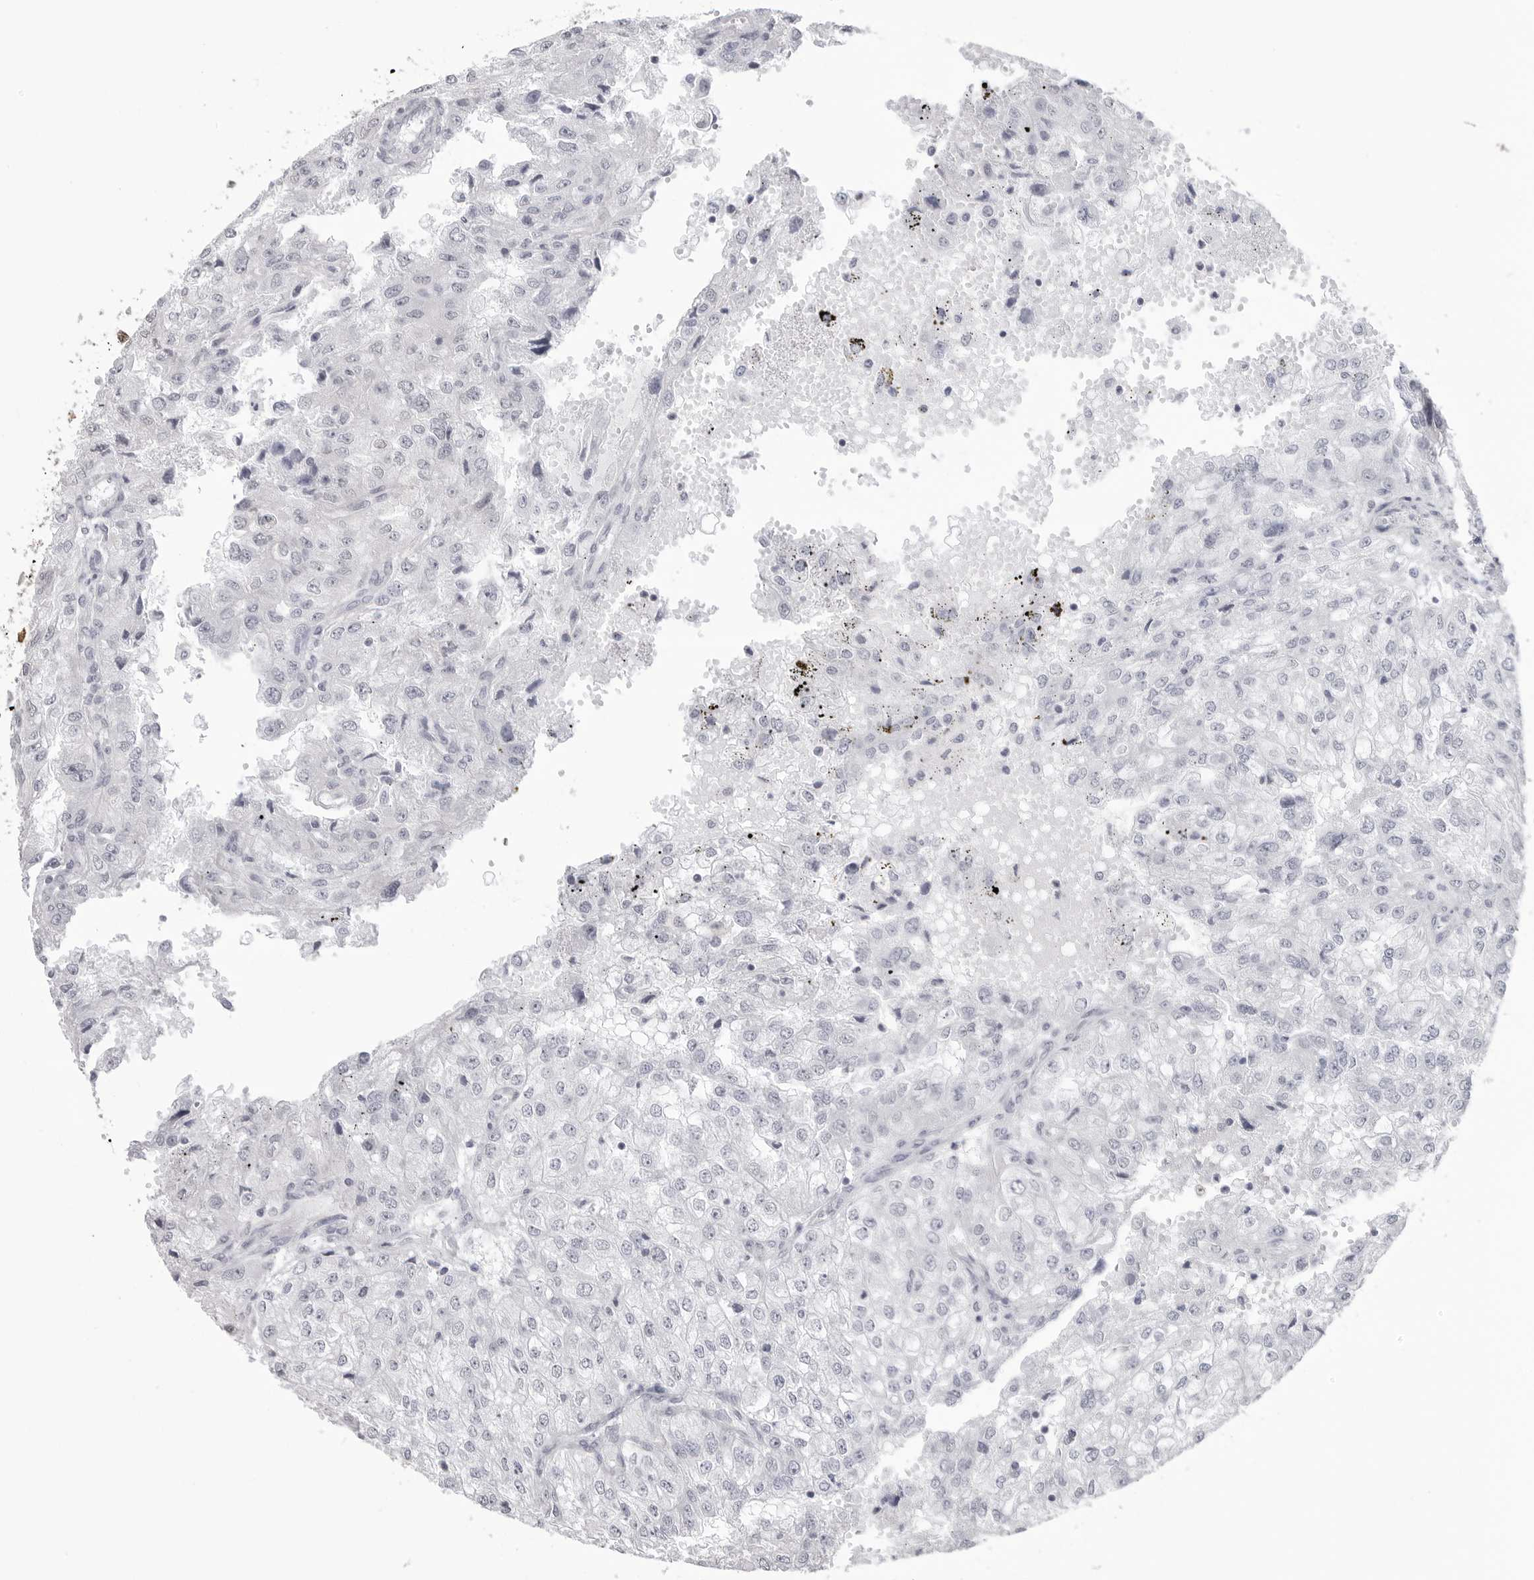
{"staining": {"intensity": "negative", "quantity": "none", "location": "none"}, "tissue": "renal cancer", "cell_type": "Tumor cells", "image_type": "cancer", "snomed": [{"axis": "morphology", "description": "Adenocarcinoma, NOS"}, {"axis": "topography", "description": "Kidney"}], "caption": "An IHC micrograph of renal cancer is shown. There is no staining in tumor cells of renal cancer.", "gene": "YWHAG", "patient": {"sex": "female", "age": 54}}